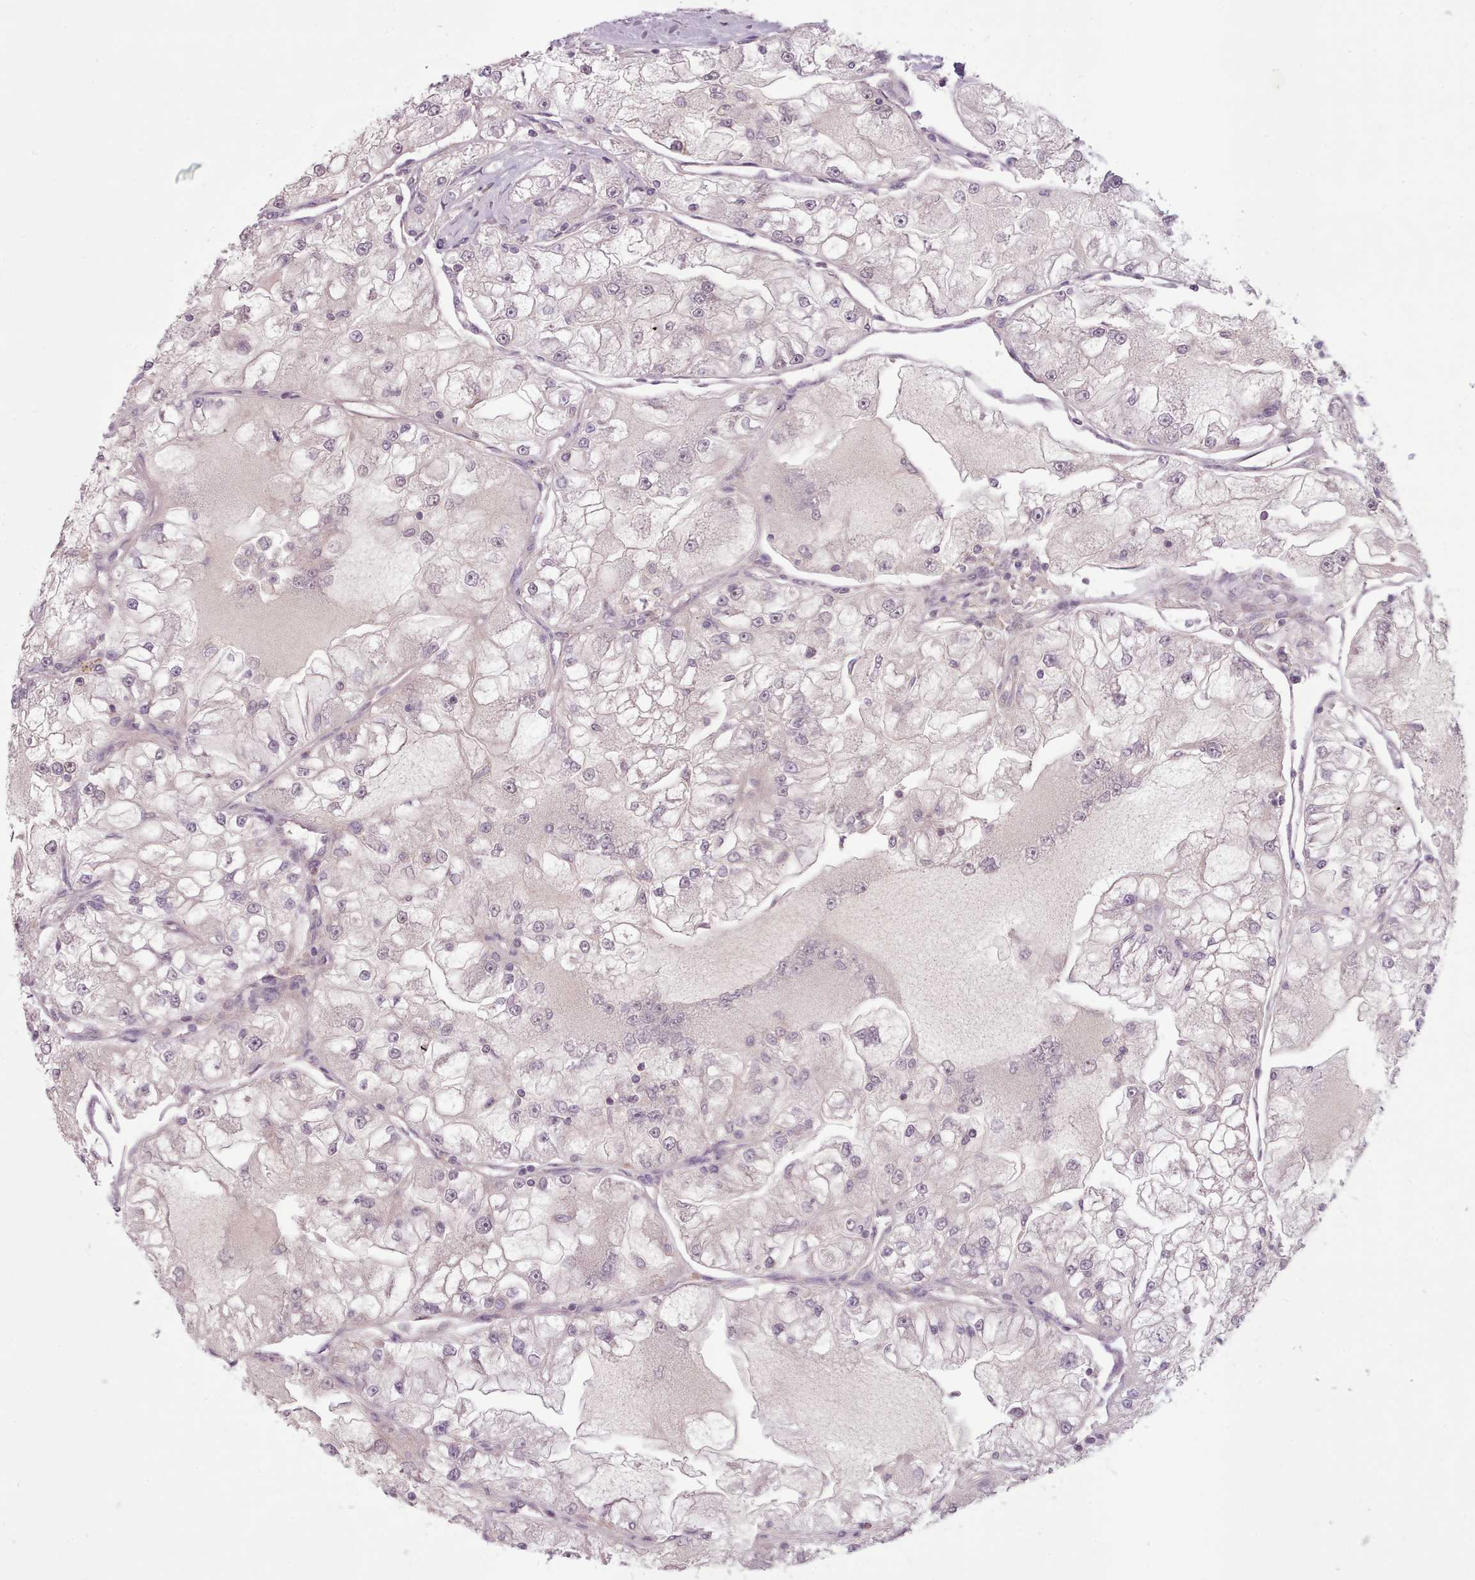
{"staining": {"intensity": "negative", "quantity": "none", "location": "none"}, "tissue": "renal cancer", "cell_type": "Tumor cells", "image_type": "cancer", "snomed": [{"axis": "morphology", "description": "Adenocarcinoma, NOS"}, {"axis": "topography", "description": "Kidney"}], "caption": "This is a histopathology image of immunohistochemistry staining of renal cancer (adenocarcinoma), which shows no expression in tumor cells. (DAB IHC, high magnification).", "gene": "LAPTM5", "patient": {"sex": "female", "age": 72}}